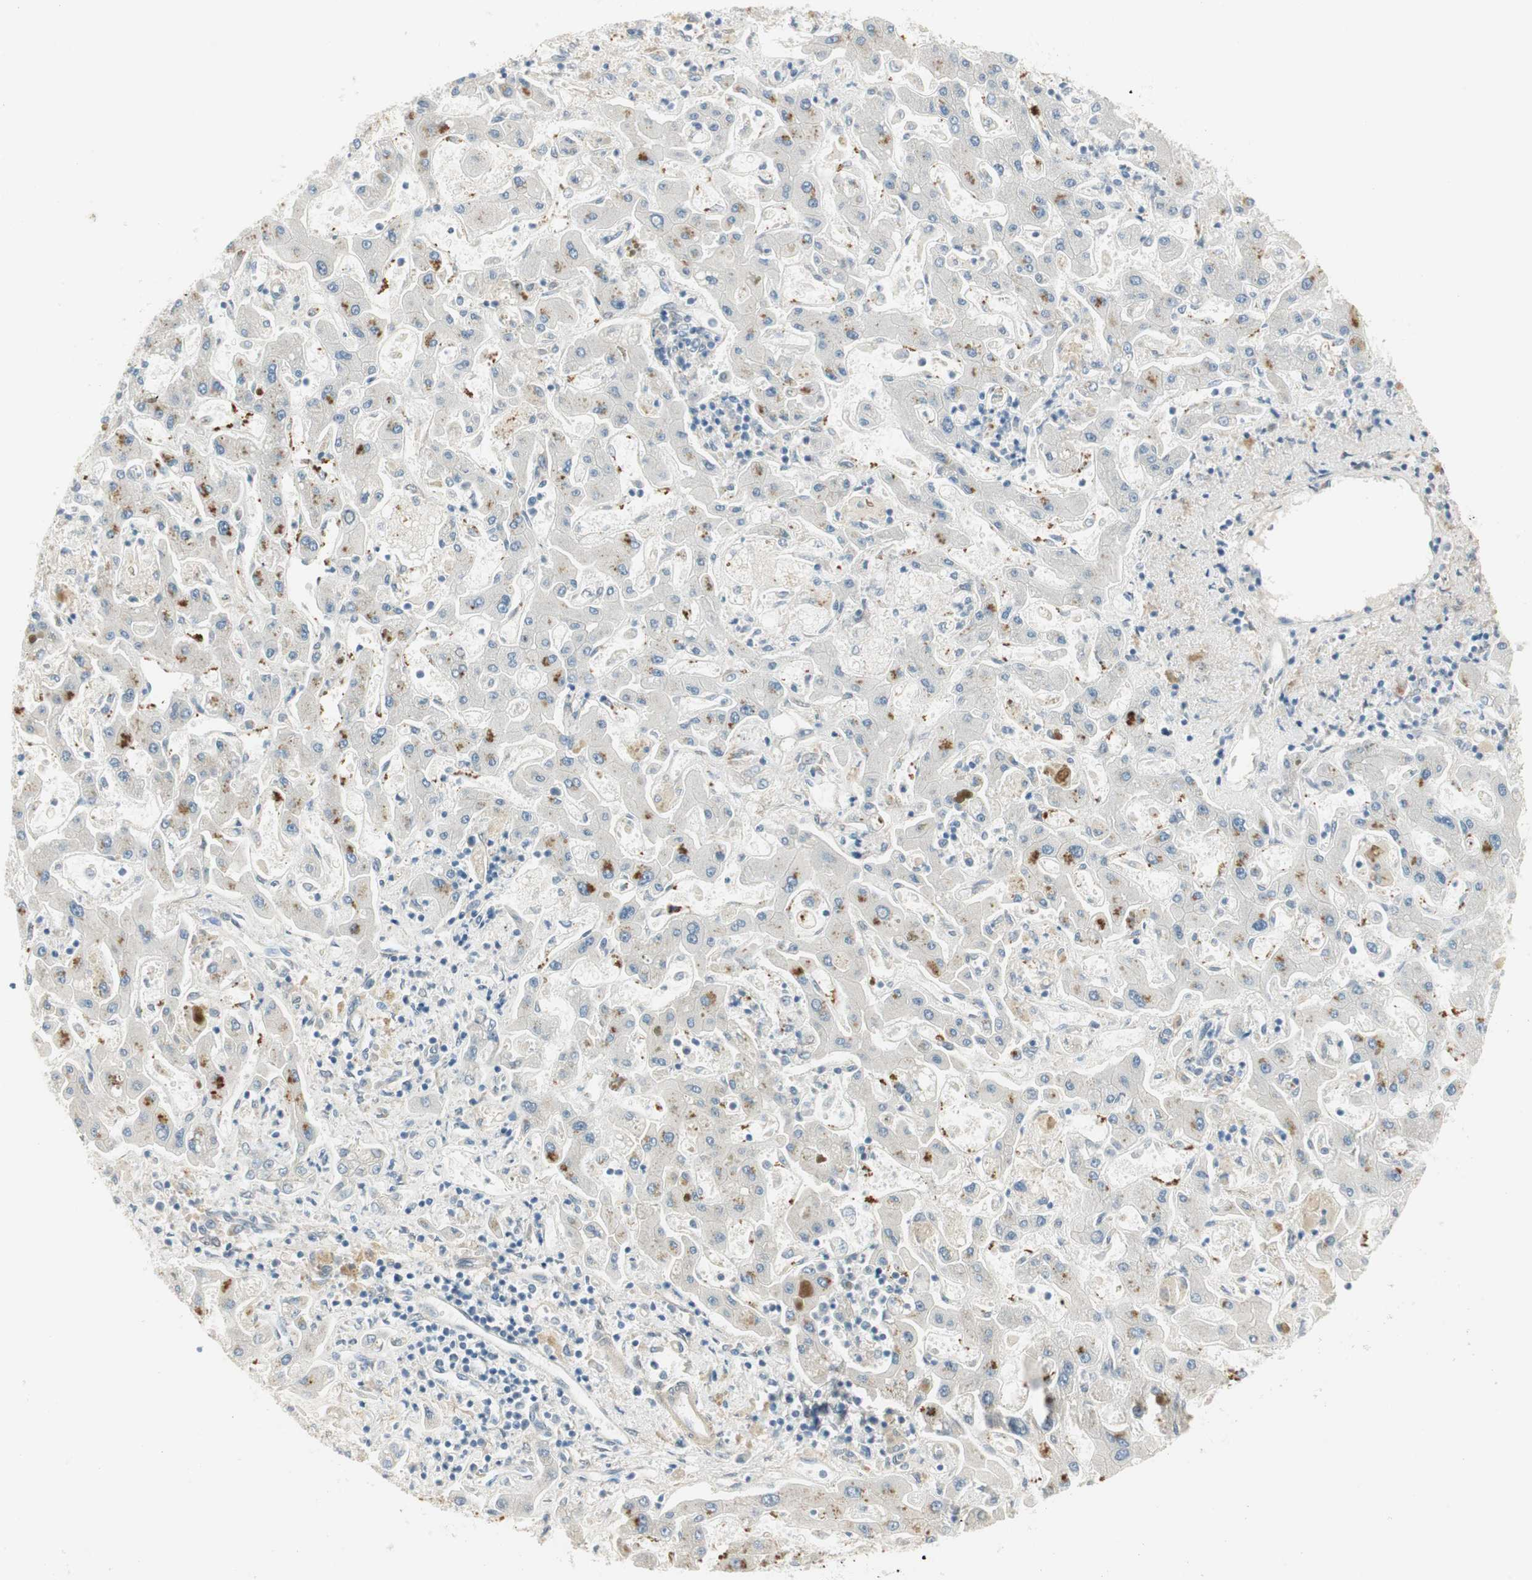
{"staining": {"intensity": "negative", "quantity": "none", "location": "none"}, "tissue": "liver cancer", "cell_type": "Tumor cells", "image_type": "cancer", "snomed": [{"axis": "morphology", "description": "Cholangiocarcinoma"}, {"axis": "topography", "description": "Liver"}], "caption": "This is an IHC image of human liver cholangiocarcinoma. There is no positivity in tumor cells.", "gene": "STON1-GTF2A1L", "patient": {"sex": "male", "age": 50}}